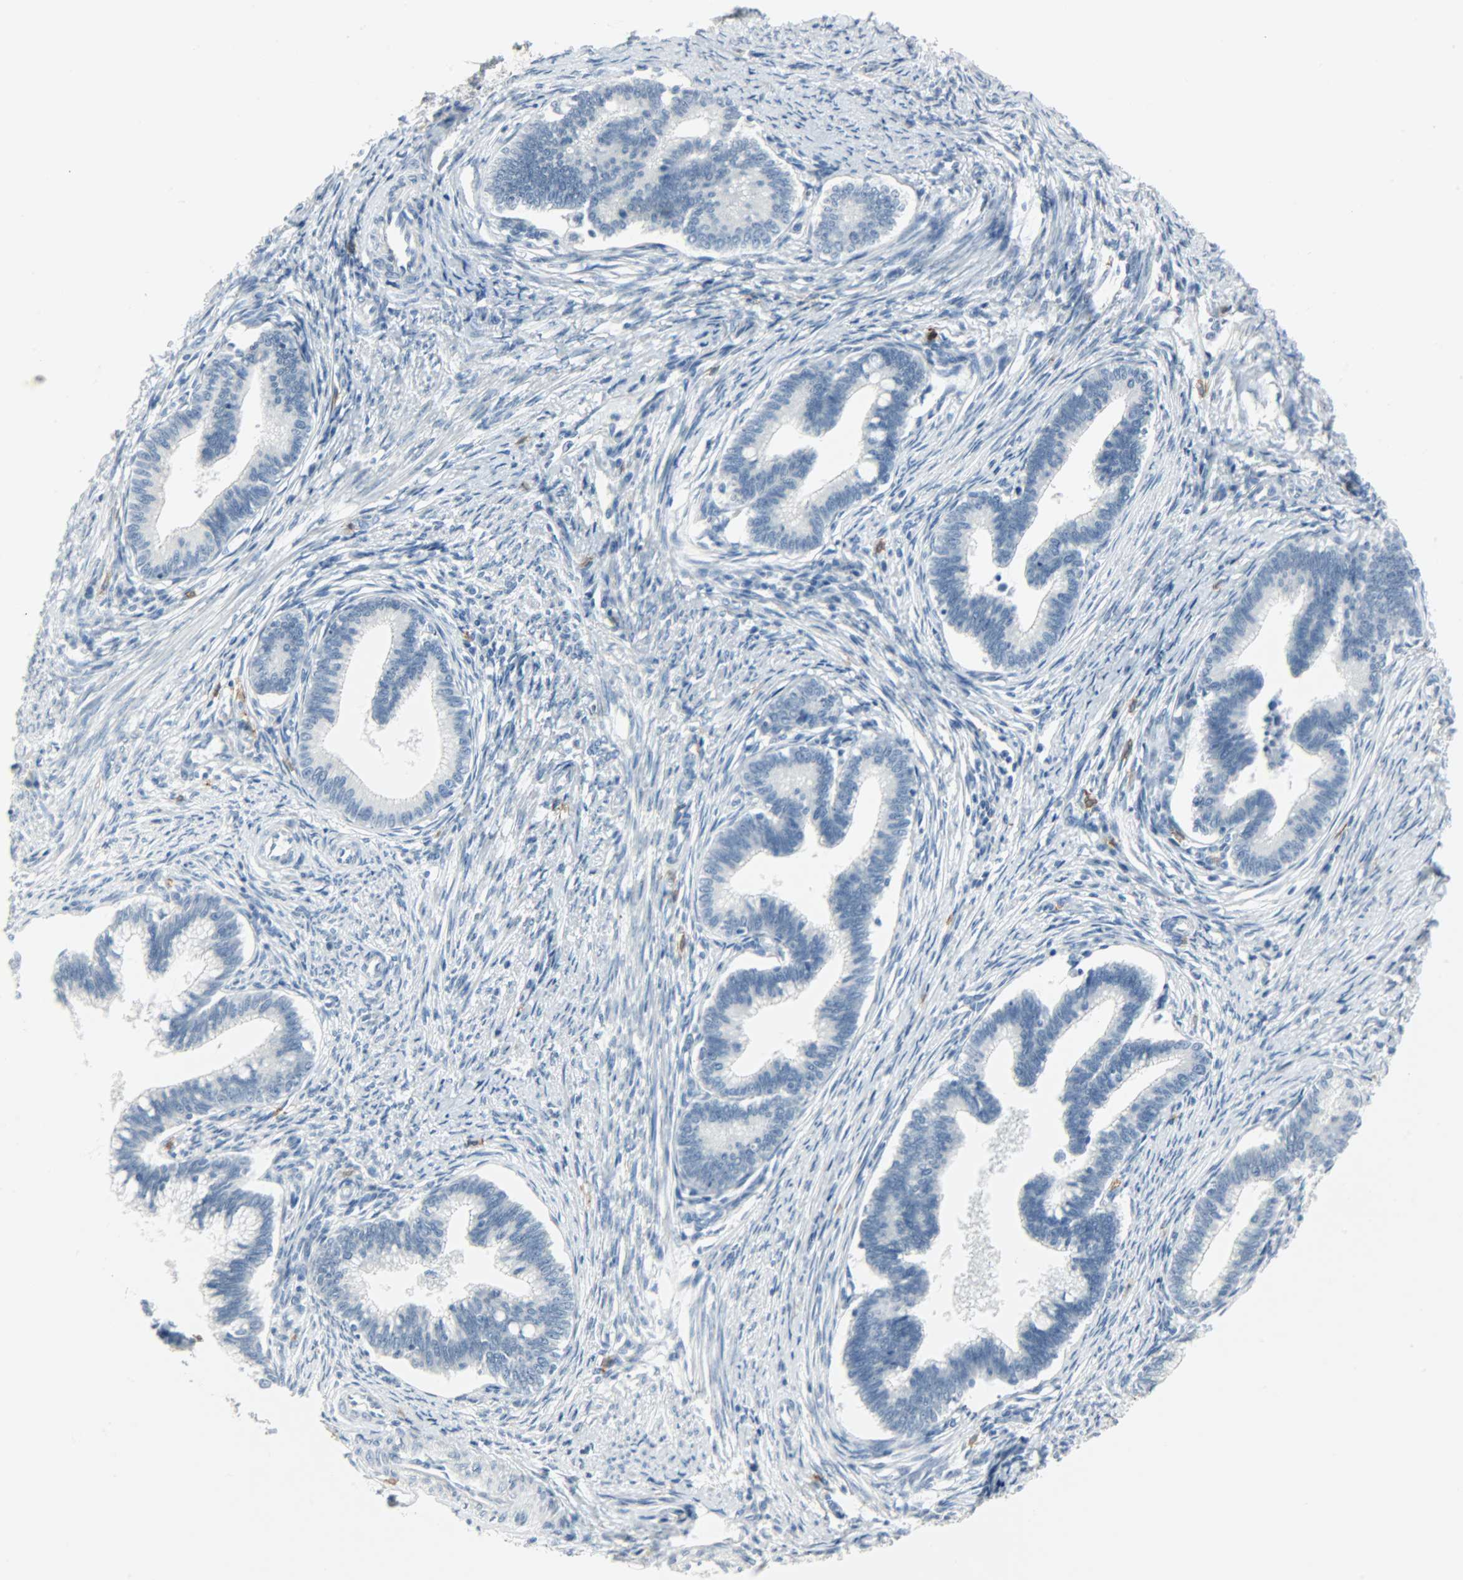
{"staining": {"intensity": "negative", "quantity": "none", "location": "none"}, "tissue": "cervical cancer", "cell_type": "Tumor cells", "image_type": "cancer", "snomed": [{"axis": "morphology", "description": "Adenocarcinoma, NOS"}, {"axis": "topography", "description": "Cervix"}], "caption": "This is a photomicrograph of immunohistochemistry (IHC) staining of cervical cancer, which shows no staining in tumor cells.", "gene": "KIT", "patient": {"sex": "female", "age": 36}}